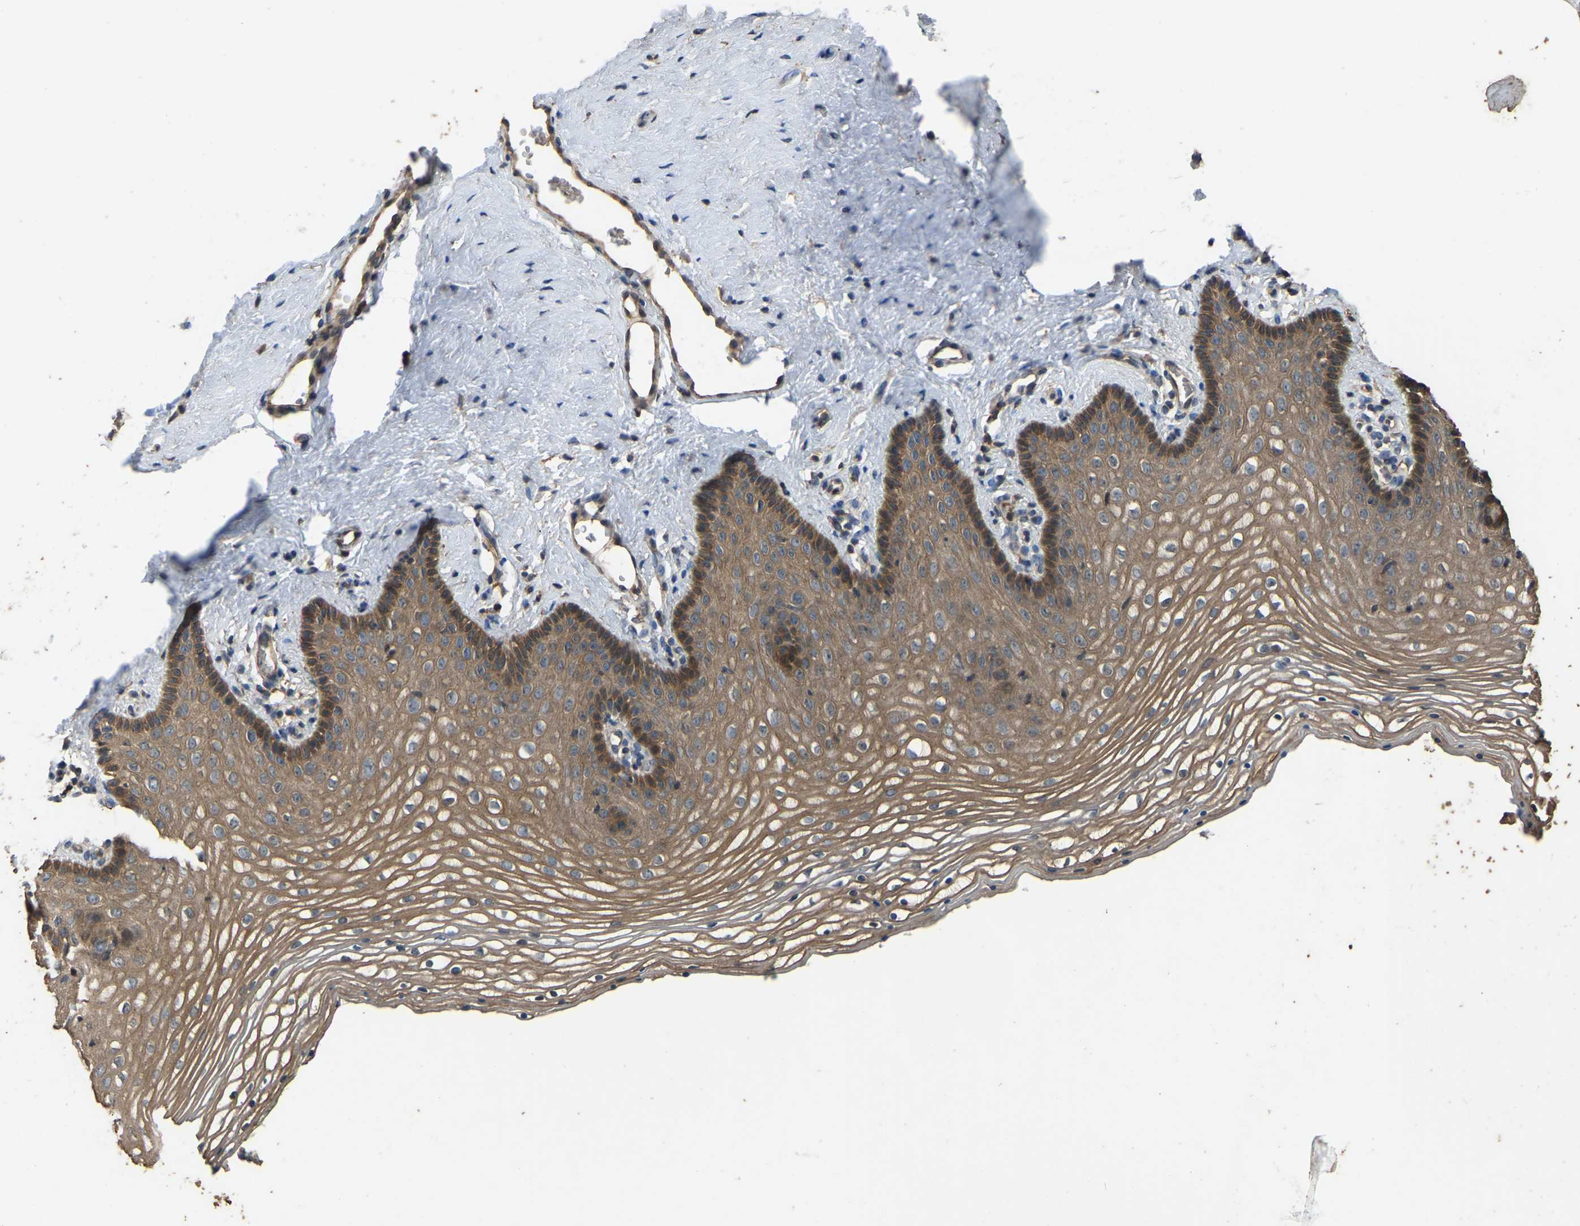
{"staining": {"intensity": "moderate", "quantity": ">75%", "location": "cytoplasmic/membranous"}, "tissue": "vagina", "cell_type": "Squamous epithelial cells", "image_type": "normal", "snomed": [{"axis": "morphology", "description": "Normal tissue, NOS"}, {"axis": "topography", "description": "Vagina"}], "caption": "Vagina stained with a brown dye displays moderate cytoplasmic/membranous positive staining in approximately >75% of squamous epithelial cells.", "gene": "FHIT", "patient": {"sex": "female", "age": 32}}